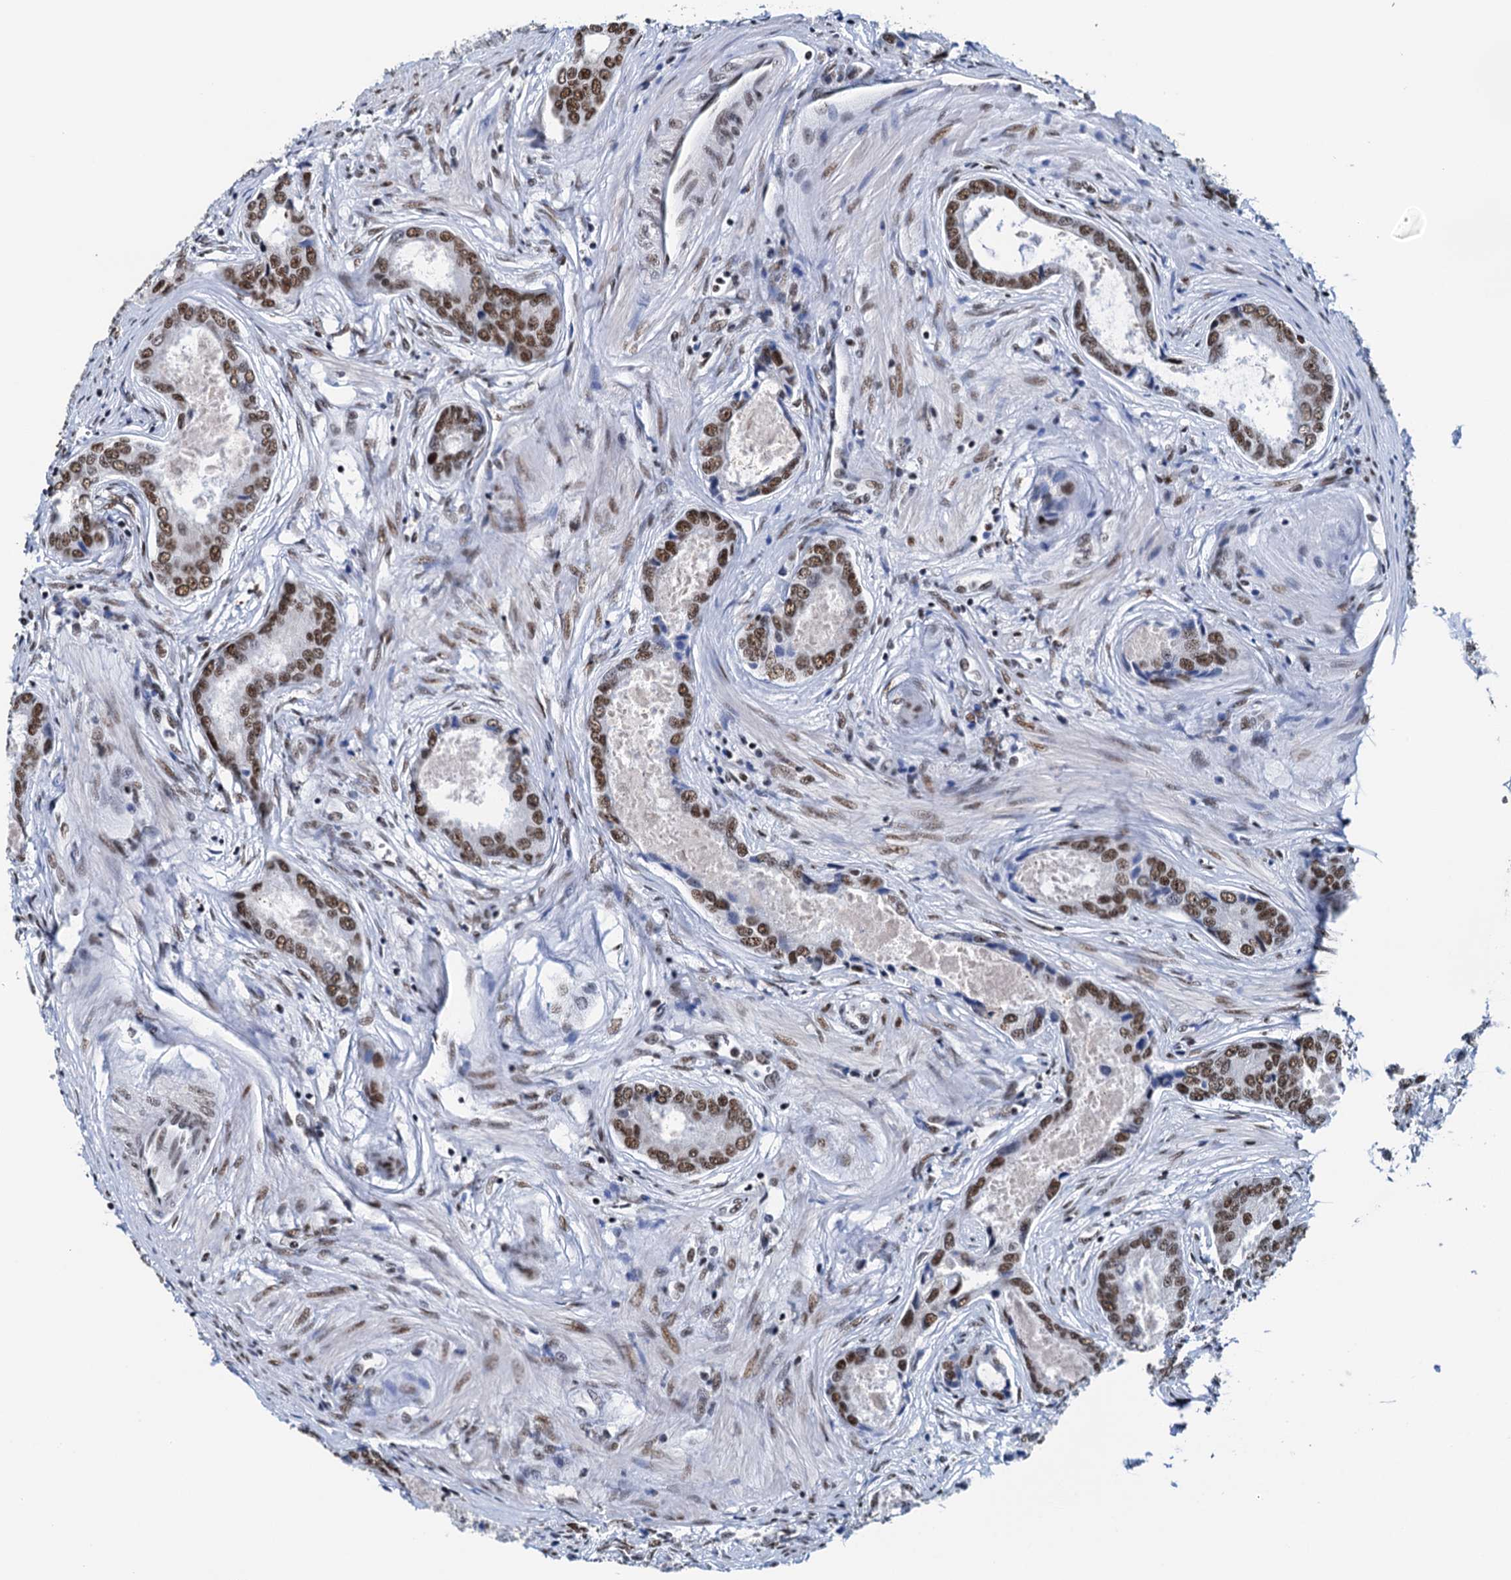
{"staining": {"intensity": "moderate", "quantity": "25%-75%", "location": "nuclear"}, "tissue": "prostate cancer", "cell_type": "Tumor cells", "image_type": "cancer", "snomed": [{"axis": "morphology", "description": "Adenocarcinoma, Low grade"}, {"axis": "topography", "description": "Prostate"}], "caption": "Tumor cells reveal medium levels of moderate nuclear staining in about 25%-75% of cells in prostate cancer. (DAB IHC with brightfield microscopy, high magnification).", "gene": "SLTM", "patient": {"sex": "male", "age": 68}}